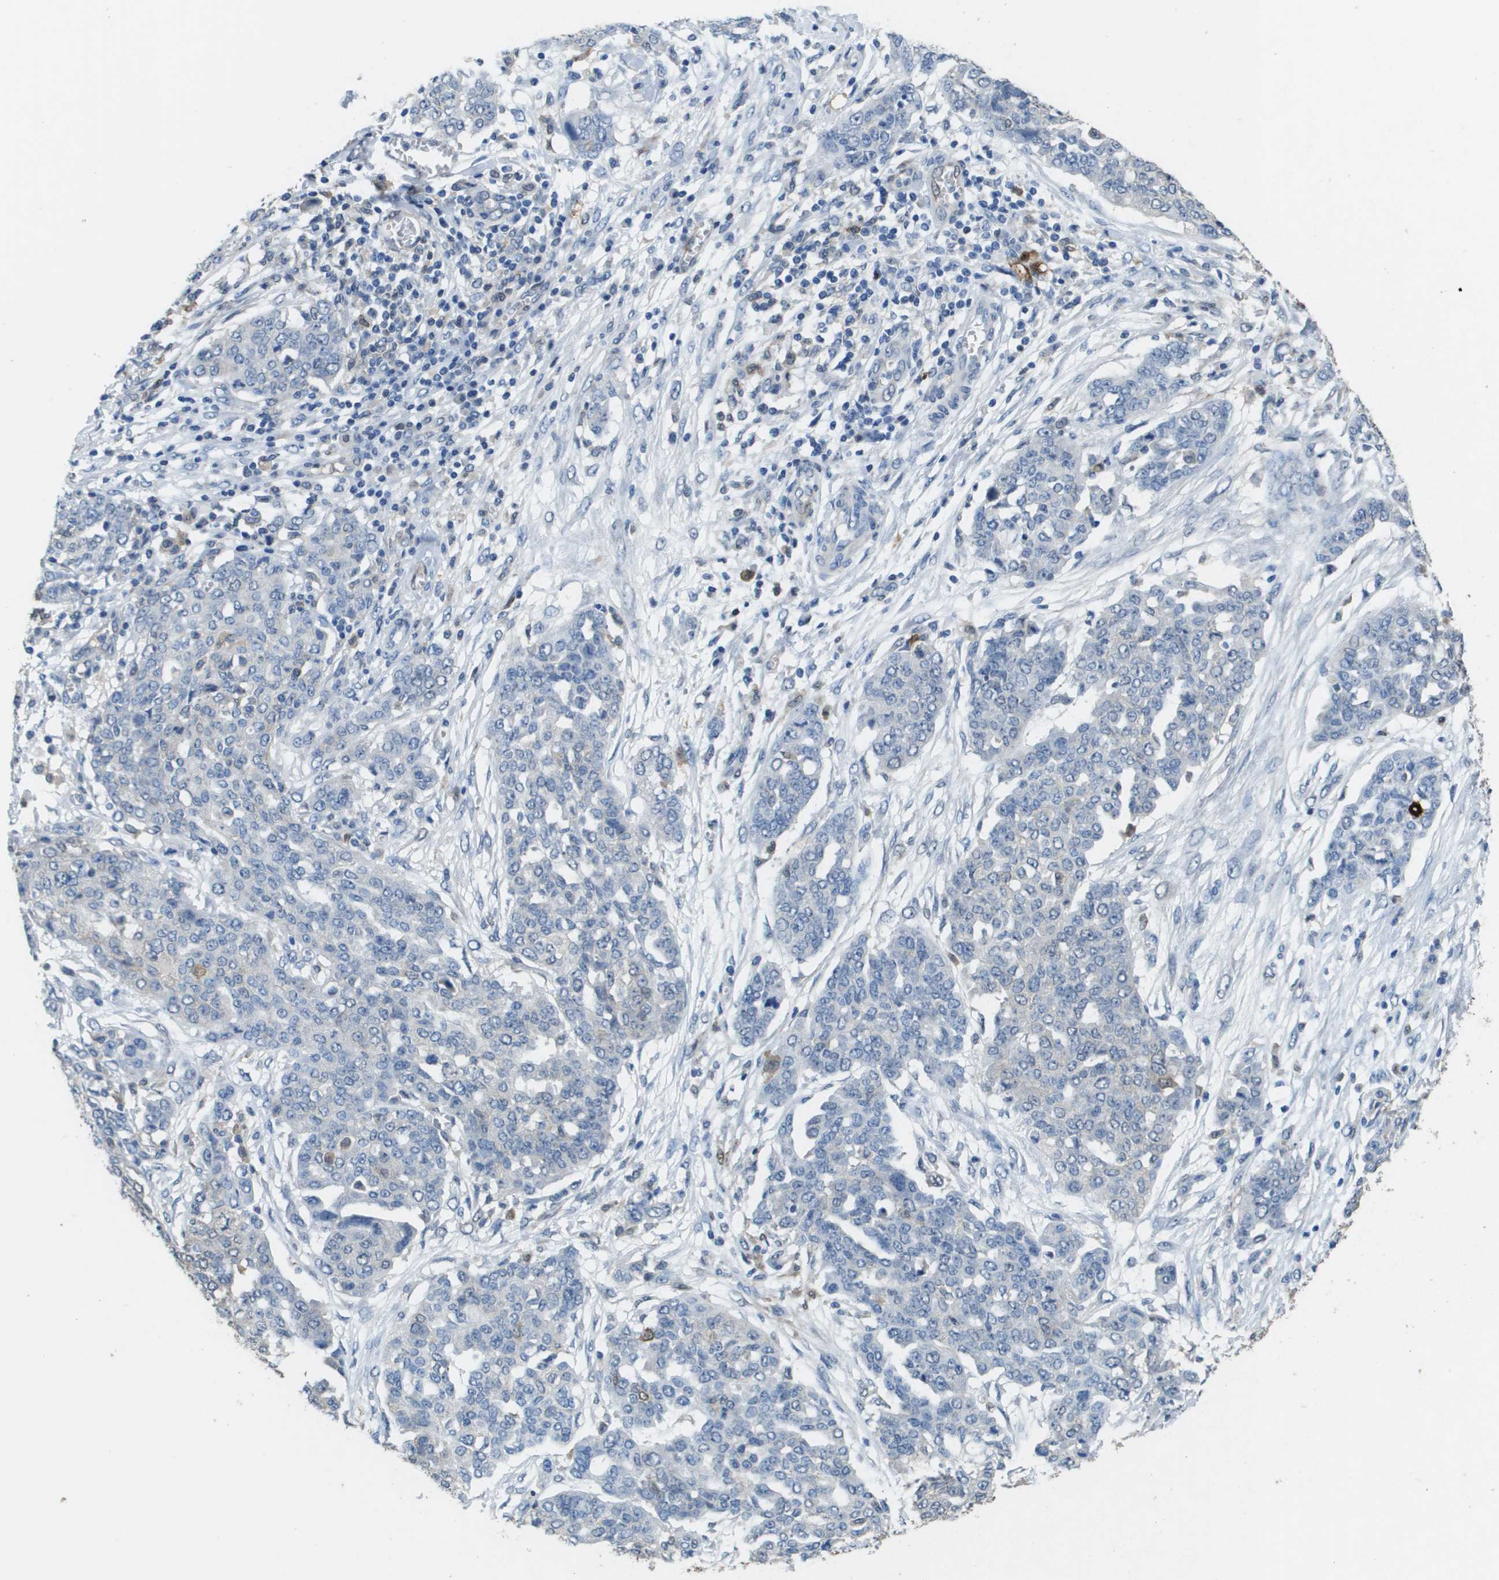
{"staining": {"intensity": "negative", "quantity": "none", "location": "none"}, "tissue": "ovarian cancer", "cell_type": "Tumor cells", "image_type": "cancer", "snomed": [{"axis": "morphology", "description": "Cystadenocarcinoma, serous, NOS"}, {"axis": "topography", "description": "Soft tissue"}, {"axis": "topography", "description": "Ovary"}], "caption": "Serous cystadenocarcinoma (ovarian) stained for a protein using immunohistochemistry (IHC) displays no positivity tumor cells.", "gene": "FABP5", "patient": {"sex": "female", "age": 57}}